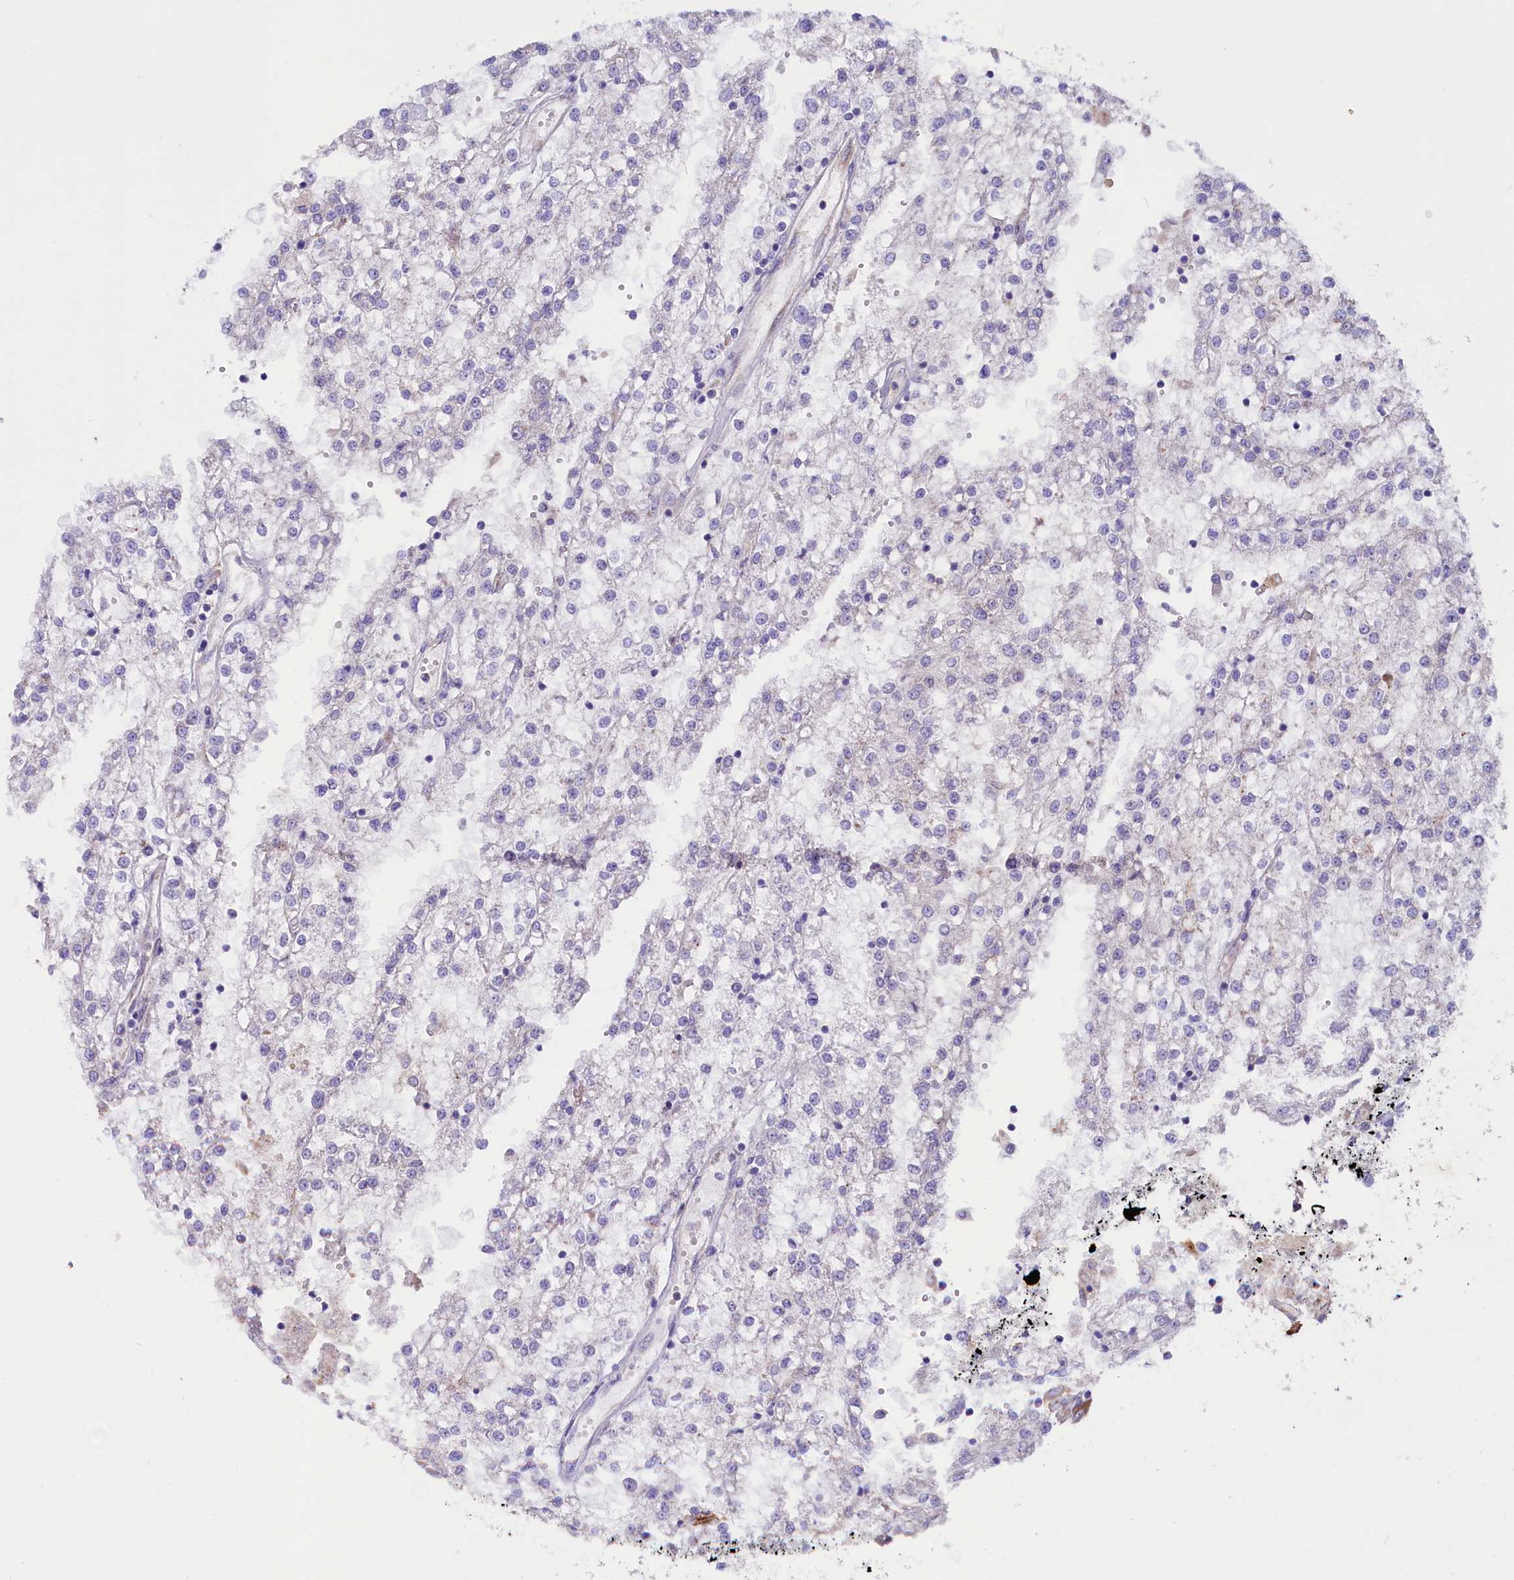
{"staining": {"intensity": "negative", "quantity": "none", "location": "none"}, "tissue": "renal cancer", "cell_type": "Tumor cells", "image_type": "cancer", "snomed": [{"axis": "morphology", "description": "Adenocarcinoma, NOS"}, {"axis": "topography", "description": "Kidney"}], "caption": "Renal cancer (adenocarcinoma) was stained to show a protein in brown. There is no significant positivity in tumor cells.", "gene": "GPR108", "patient": {"sex": "female", "age": 52}}